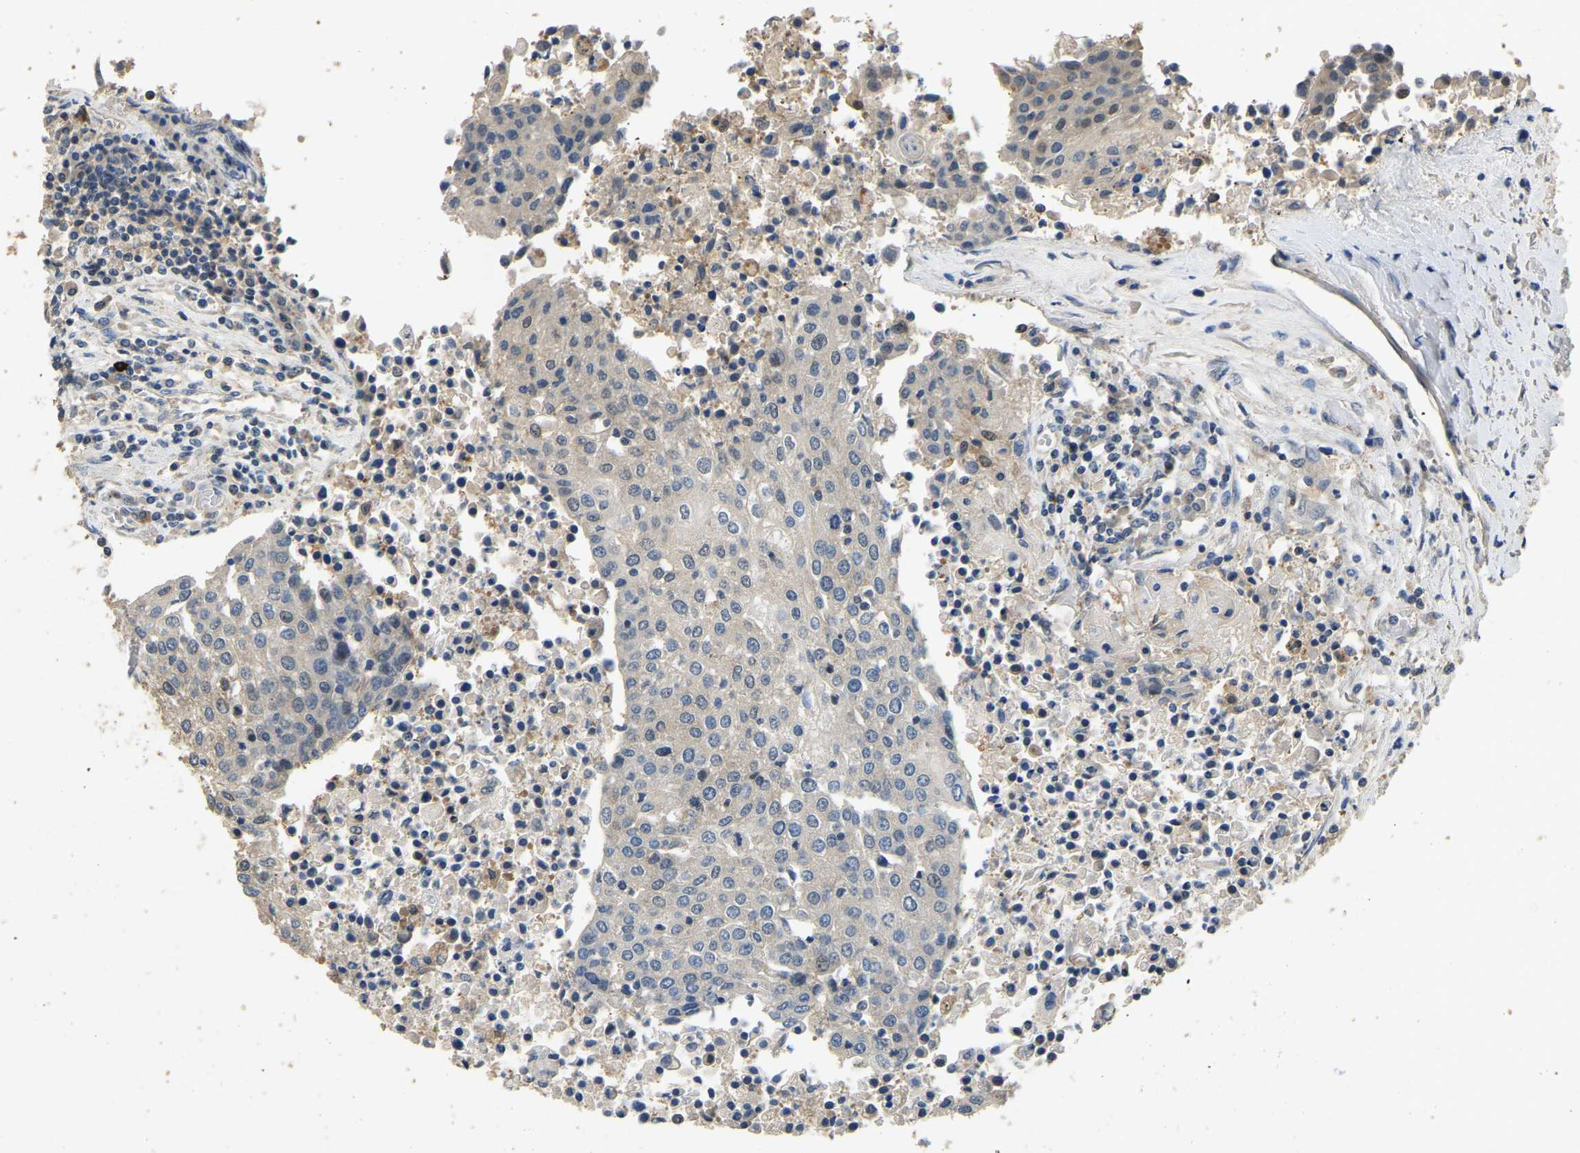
{"staining": {"intensity": "negative", "quantity": "none", "location": "none"}, "tissue": "urothelial cancer", "cell_type": "Tumor cells", "image_type": "cancer", "snomed": [{"axis": "morphology", "description": "Urothelial carcinoma, High grade"}, {"axis": "topography", "description": "Urinary bladder"}], "caption": "Immunohistochemical staining of urothelial cancer reveals no significant positivity in tumor cells.", "gene": "TUFM", "patient": {"sex": "female", "age": 85}}